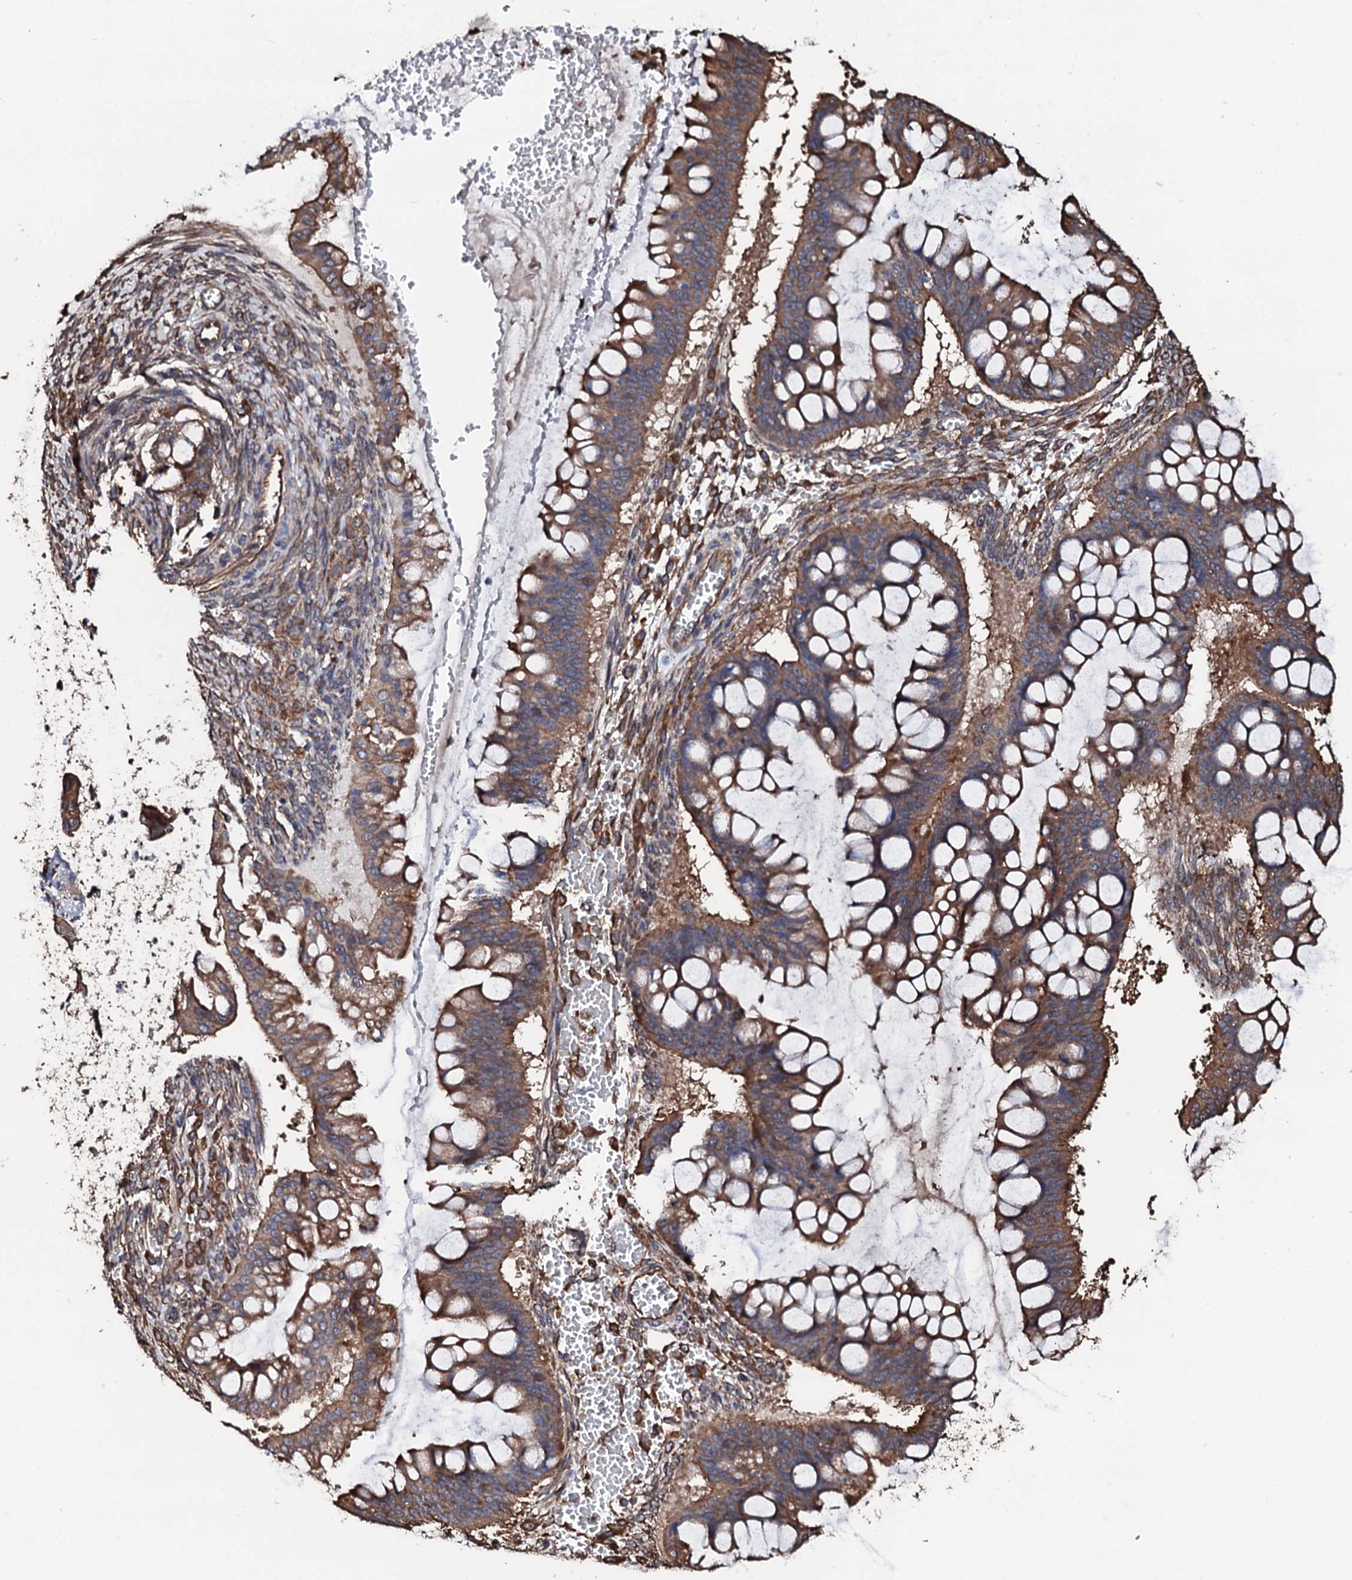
{"staining": {"intensity": "moderate", "quantity": ">75%", "location": "cytoplasmic/membranous"}, "tissue": "ovarian cancer", "cell_type": "Tumor cells", "image_type": "cancer", "snomed": [{"axis": "morphology", "description": "Cystadenocarcinoma, mucinous, NOS"}, {"axis": "topography", "description": "Ovary"}], "caption": "Mucinous cystadenocarcinoma (ovarian) was stained to show a protein in brown. There is medium levels of moderate cytoplasmic/membranous expression in about >75% of tumor cells.", "gene": "CKAP5", "patient": {"sex": "female", "age": 73}}